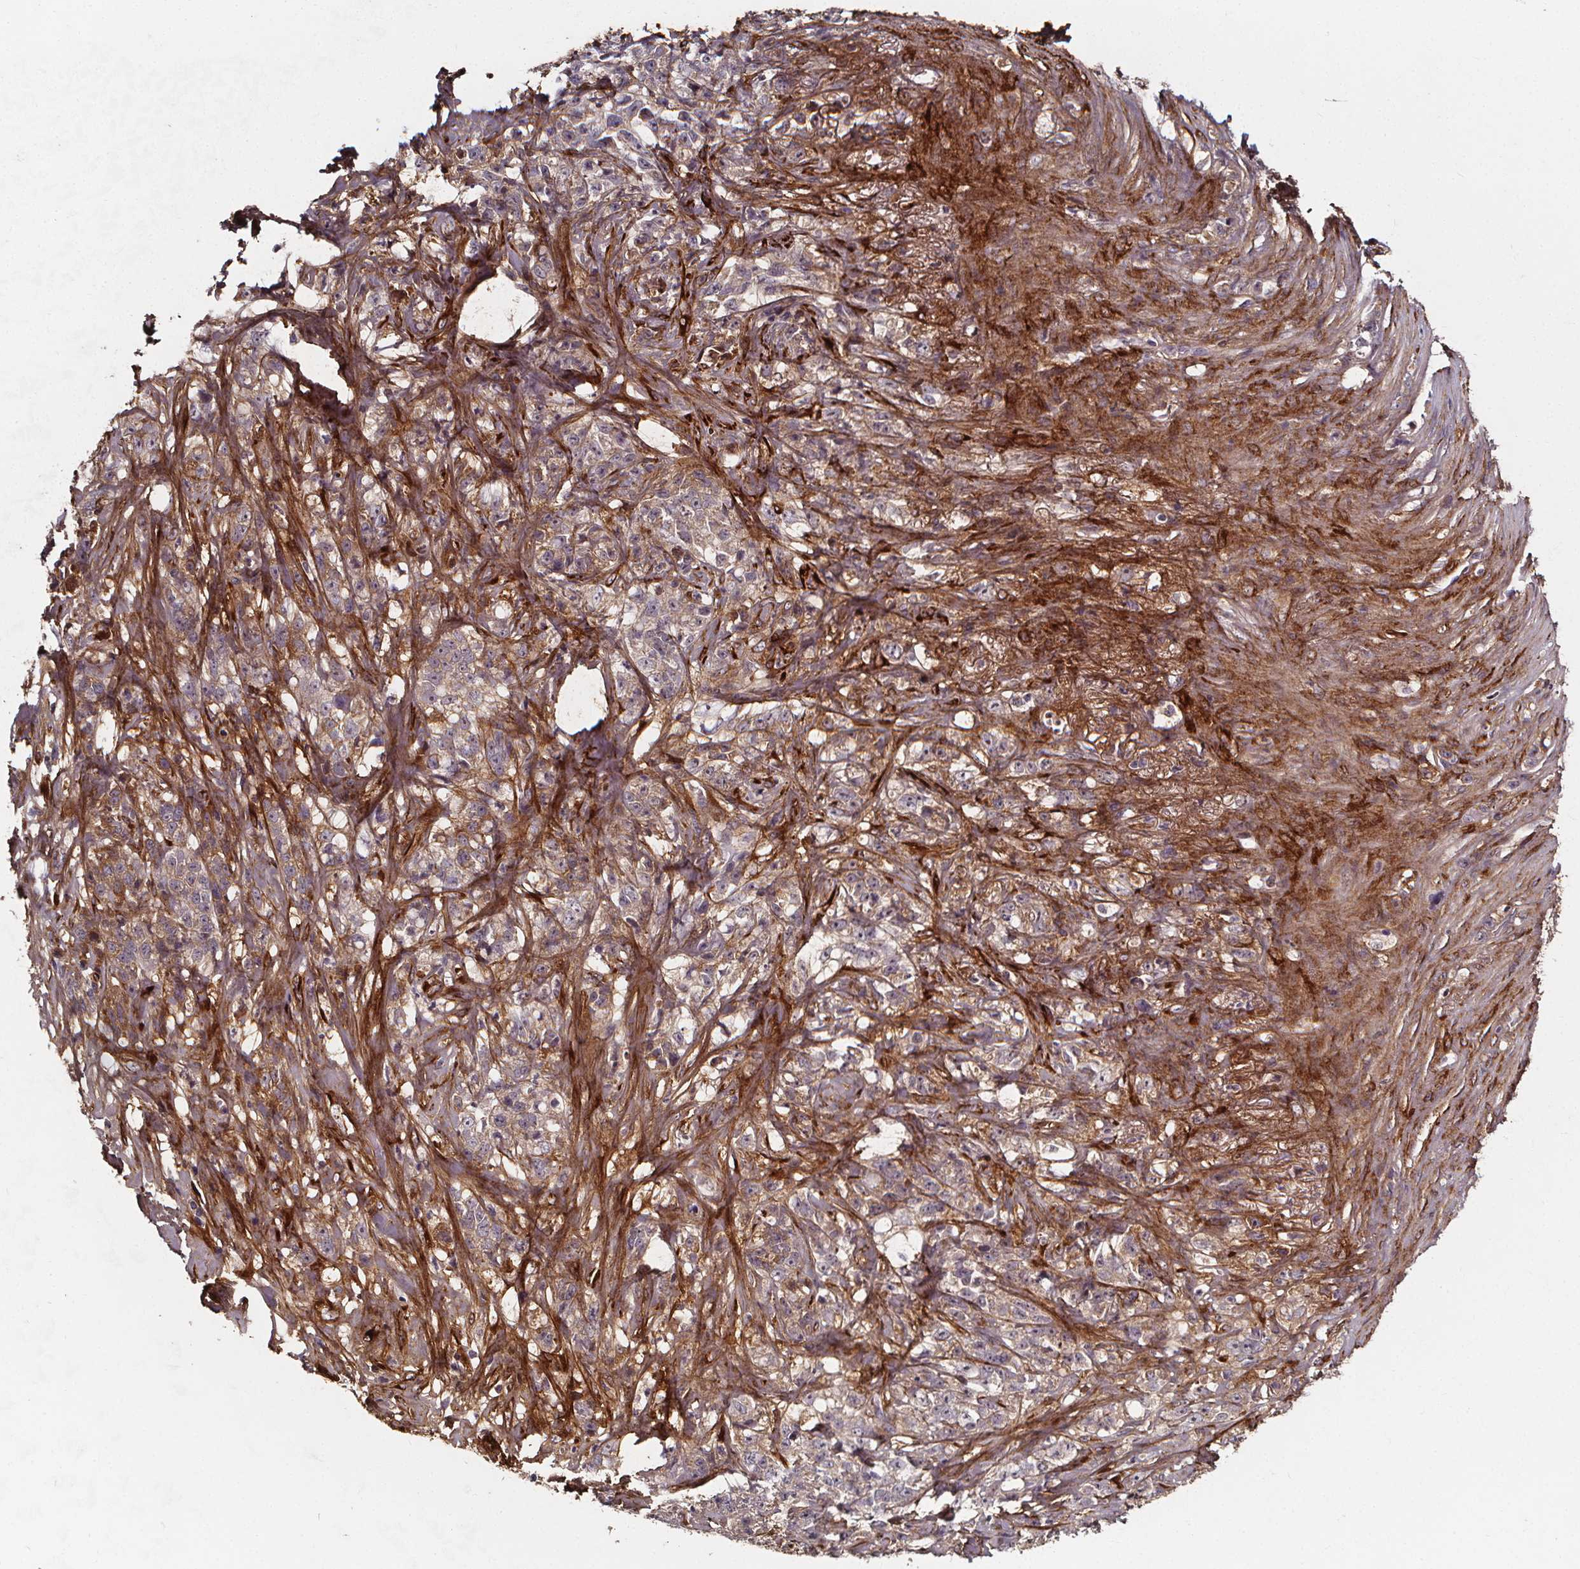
{"staining": {"intensity": "weak", "quantity": "25%-75%", "location": "cytoplasmic/membranous"}, "tissue": "stomach cancer", "cell_type": "Tumor cells", "image_type": "cancer", "snomed": [{"axis": "morphology", "description": "Adenocarcinoma, NOS"}, {"axis": "topography", "description": "Stomach, lower"}], "caption": "Weak cytoplasmic/membranous expression is seen in about 25%-75% of tumor cells in adenocarcinoma (stomach).", "gene": "AEBP1", "patient": {"sex": "male", "age": 88}}